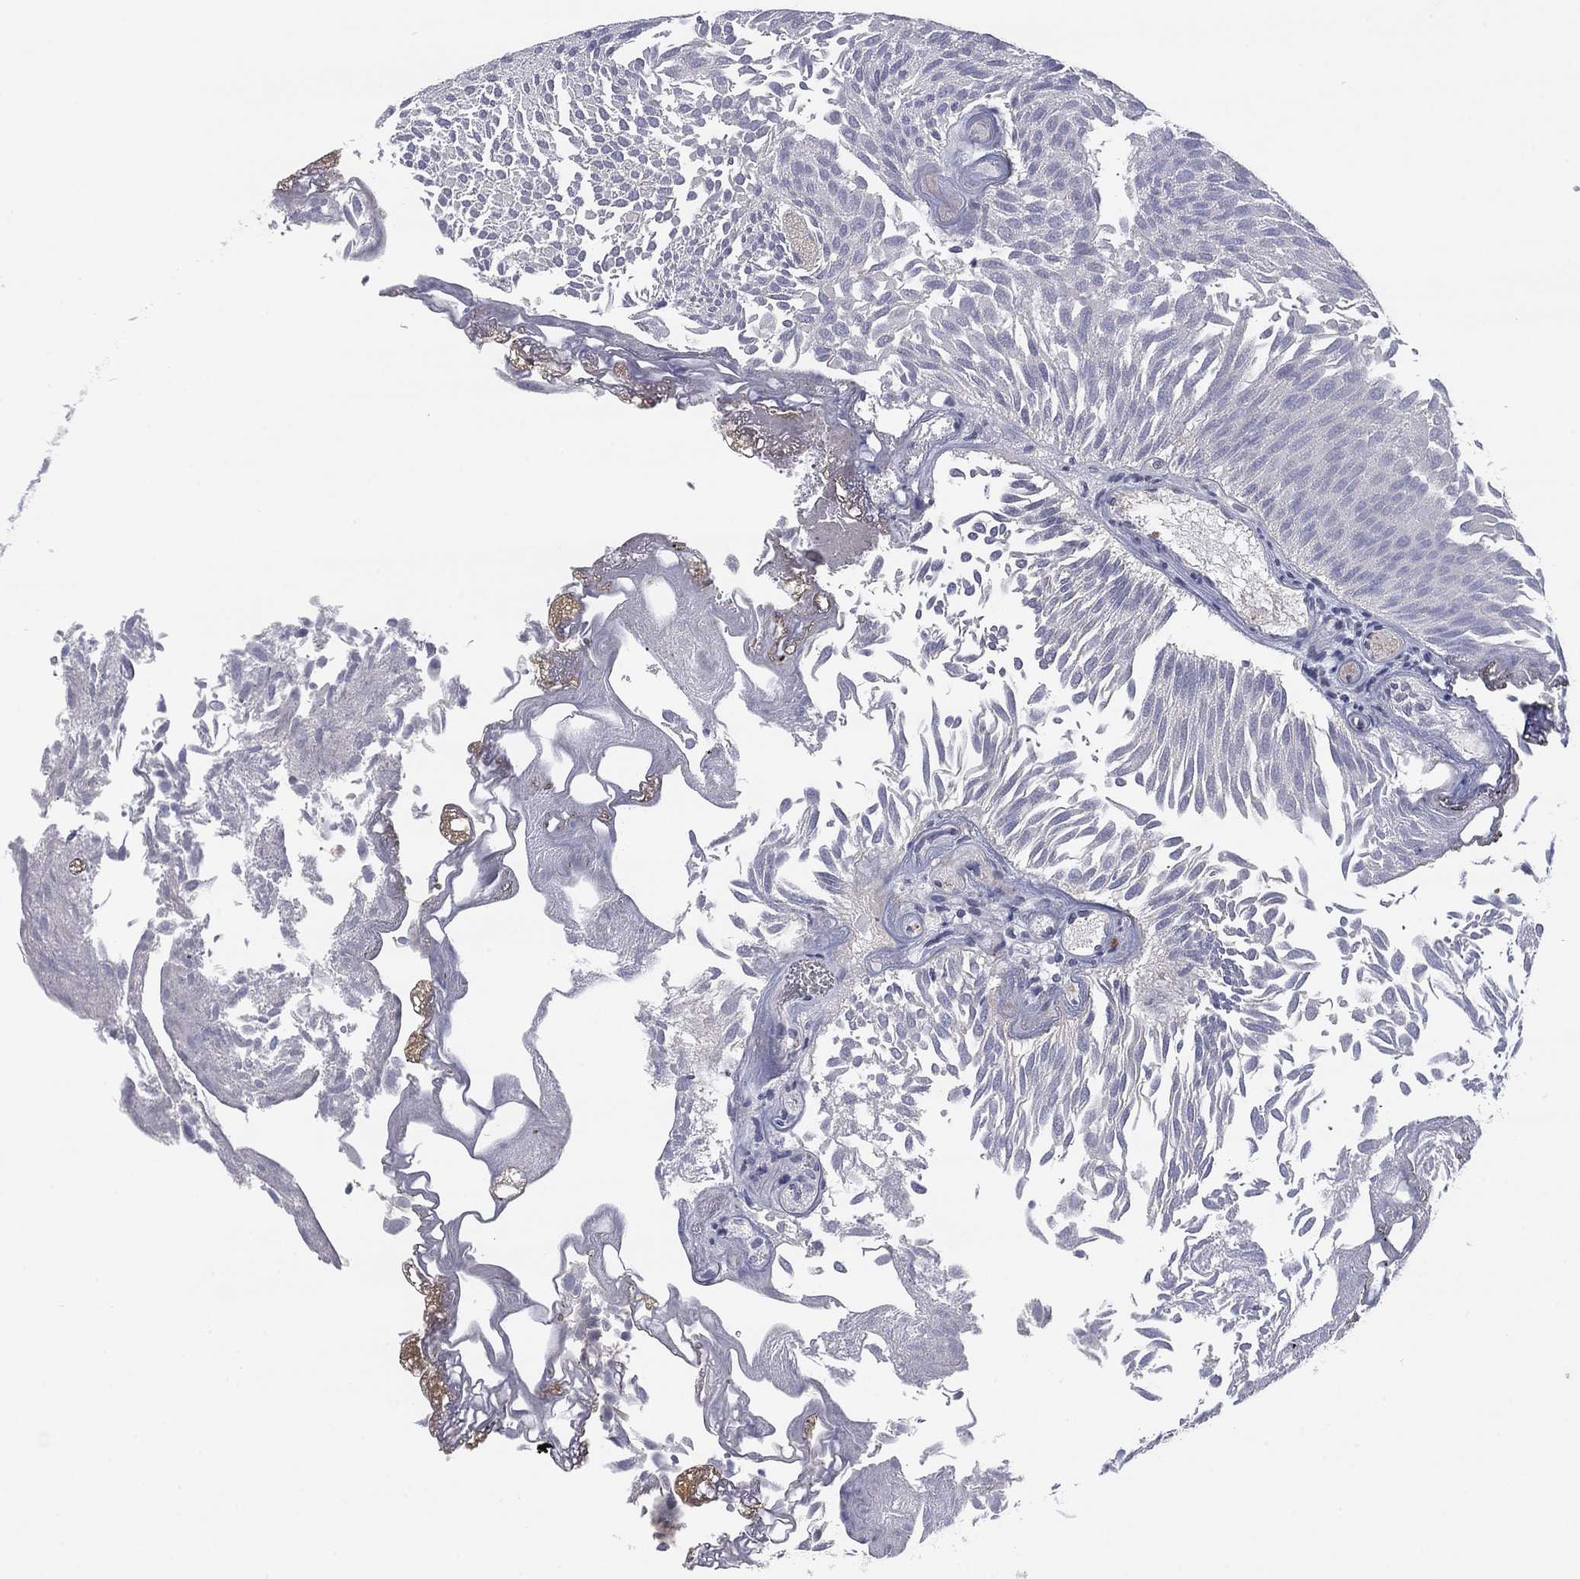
{"staining": {"intensity": "negative", "quantity": "none", "location": "none"}, "tissue": "urothelial cancer", "cell_type": "Tumor cells", "image_type": "cancer", "snomed": [{"axis": "morphology", "description": "Urothelial carcinoma, Low grade"}, {"axis": "topography", "description": "Urinary bladder"}], "caption": "High magnification brightfield microscopy of low-grade urothelial carcinoma stained with DAB (3,3'-diaminobenzidine) (brown) and counterstained with hematoxylin (blue): tumor cells show no significant positivity.", "gene": "AMN1", "patient": {"sex": "male", "age": 52}}